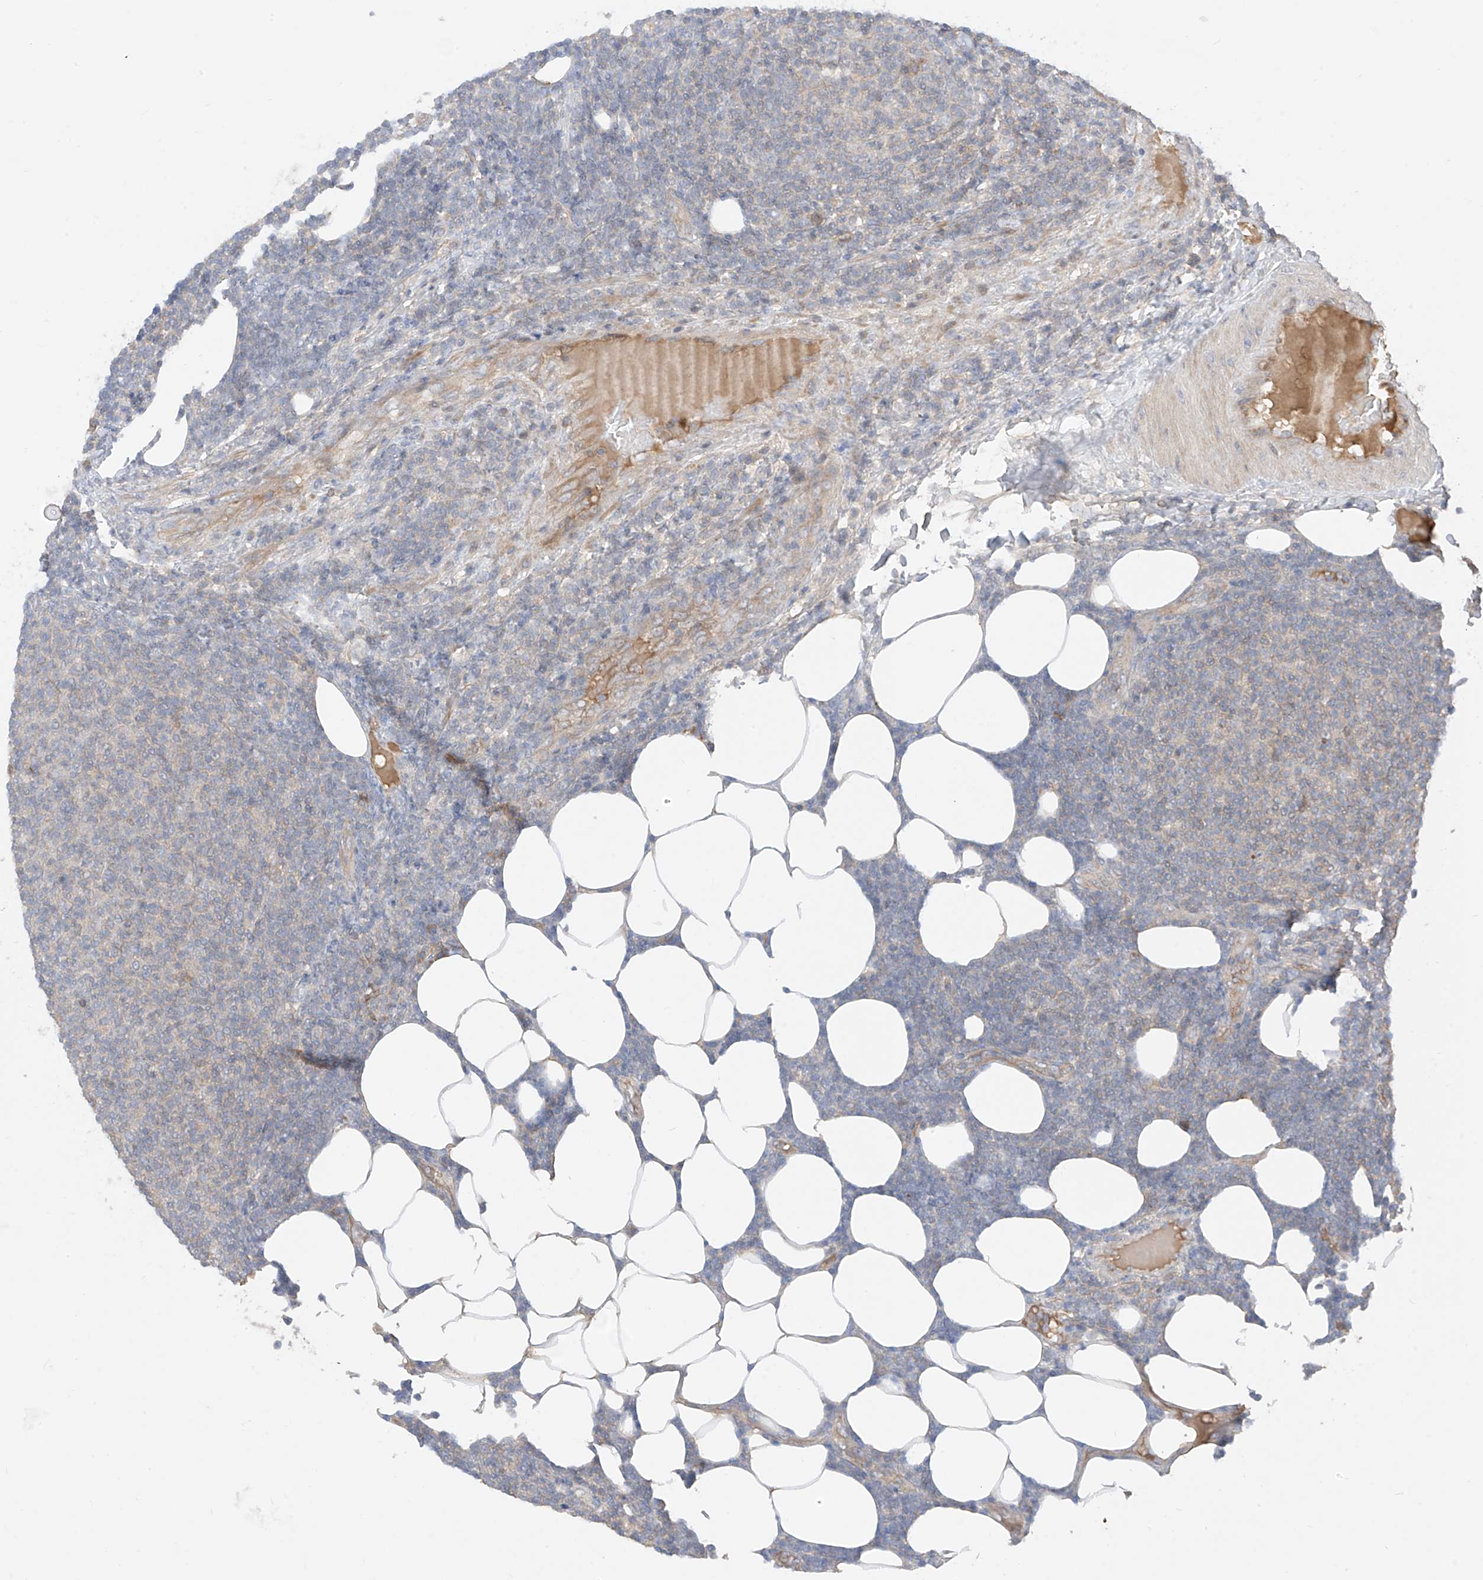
{"staining": {"intensity": "negative", "quantity": "none", "location": "none"}, "tissue": "lymphoma", "cell_type": "Tumor cells", "image_type": "cancer", "snomed": [{"axis": "morphology", "description": "Malignant lymphoma, non-Hodgkin's type, Low grade"}, {"axis": "topography", "description": "Lymph node"}], "caption": "Photomicrograph shows no protein positivity in tumor cells of malignant lymphoma, non-Hodgkin's type (low-grade) tissue.", "gene": "CACNA2D4", "patient": {"sex": "male", "age": 66}}